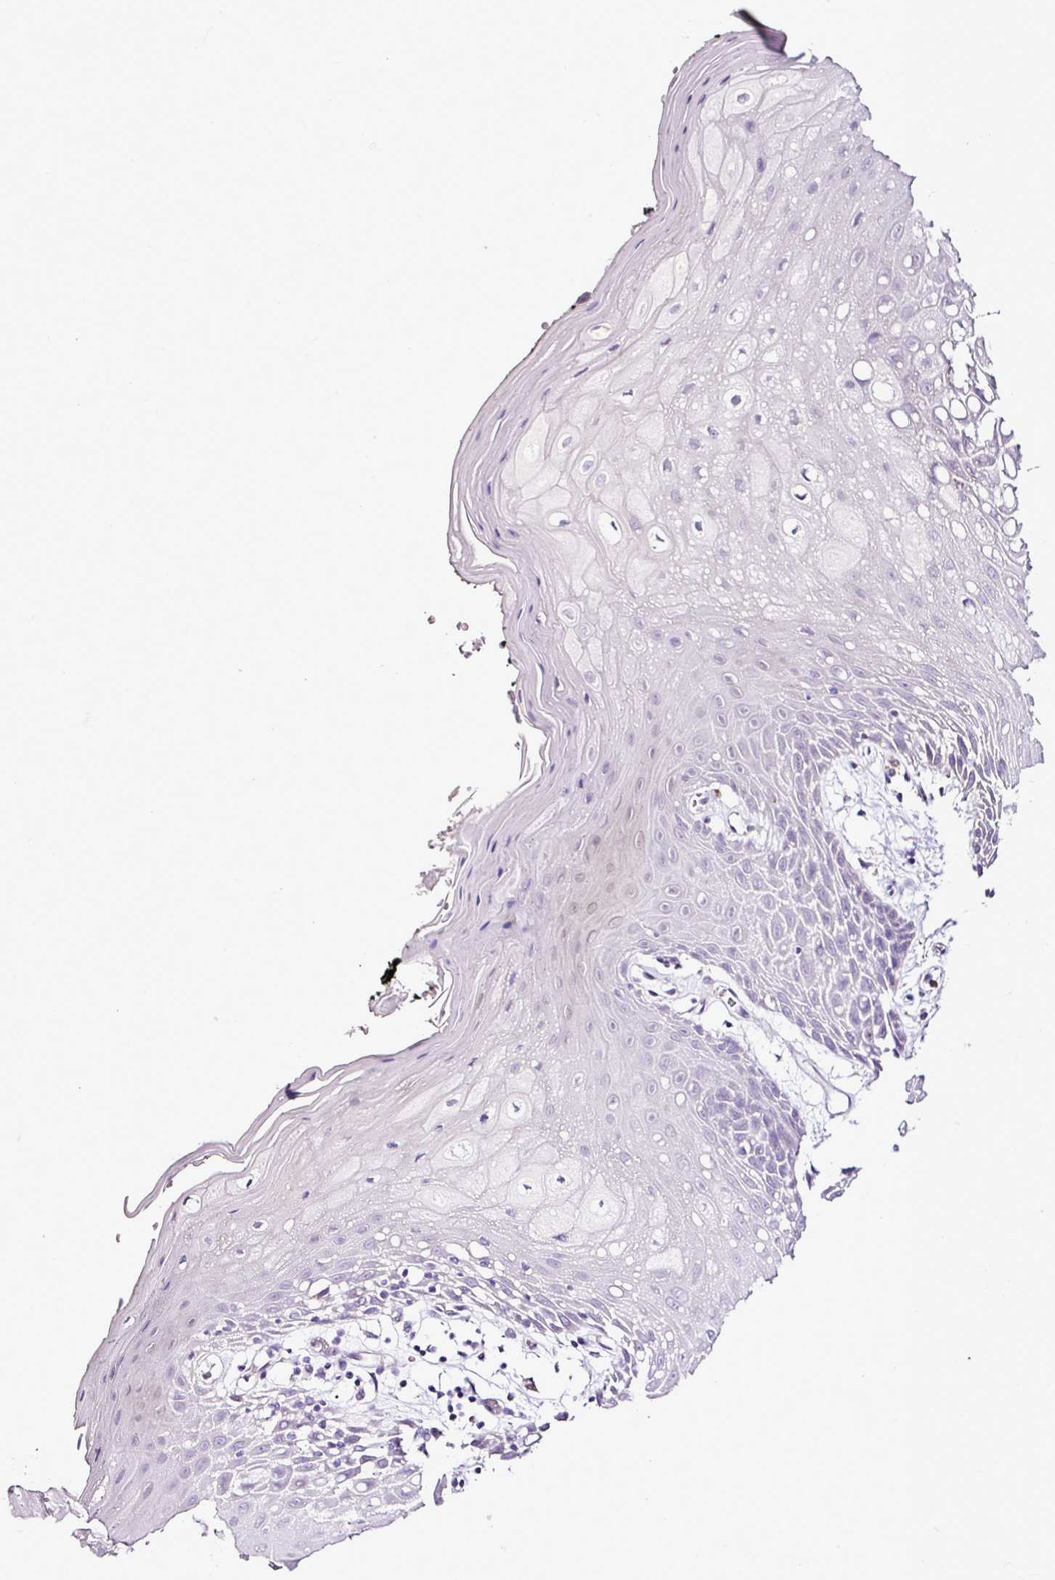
{"staining": {"intensity": "negative", "quantity": "none", "location": "none"}, "tissue": "oral mucosa", "cell_type": "Squamous epithelial cells", "image_type": "normal", "snomed": [{"axis": "morphology", "description": "Normal tissue, NOS"}, {"axis": "topography", "description": "Oral tissue"}, {"axis": "topography", "description": "Tounge, NOS"}], "caption": "Squamous epithelial cells show no significant protein positivity in unremarkable oral mucosa.", "gene": "ESR1", "patient": {"sex": "female", "age": 59}}